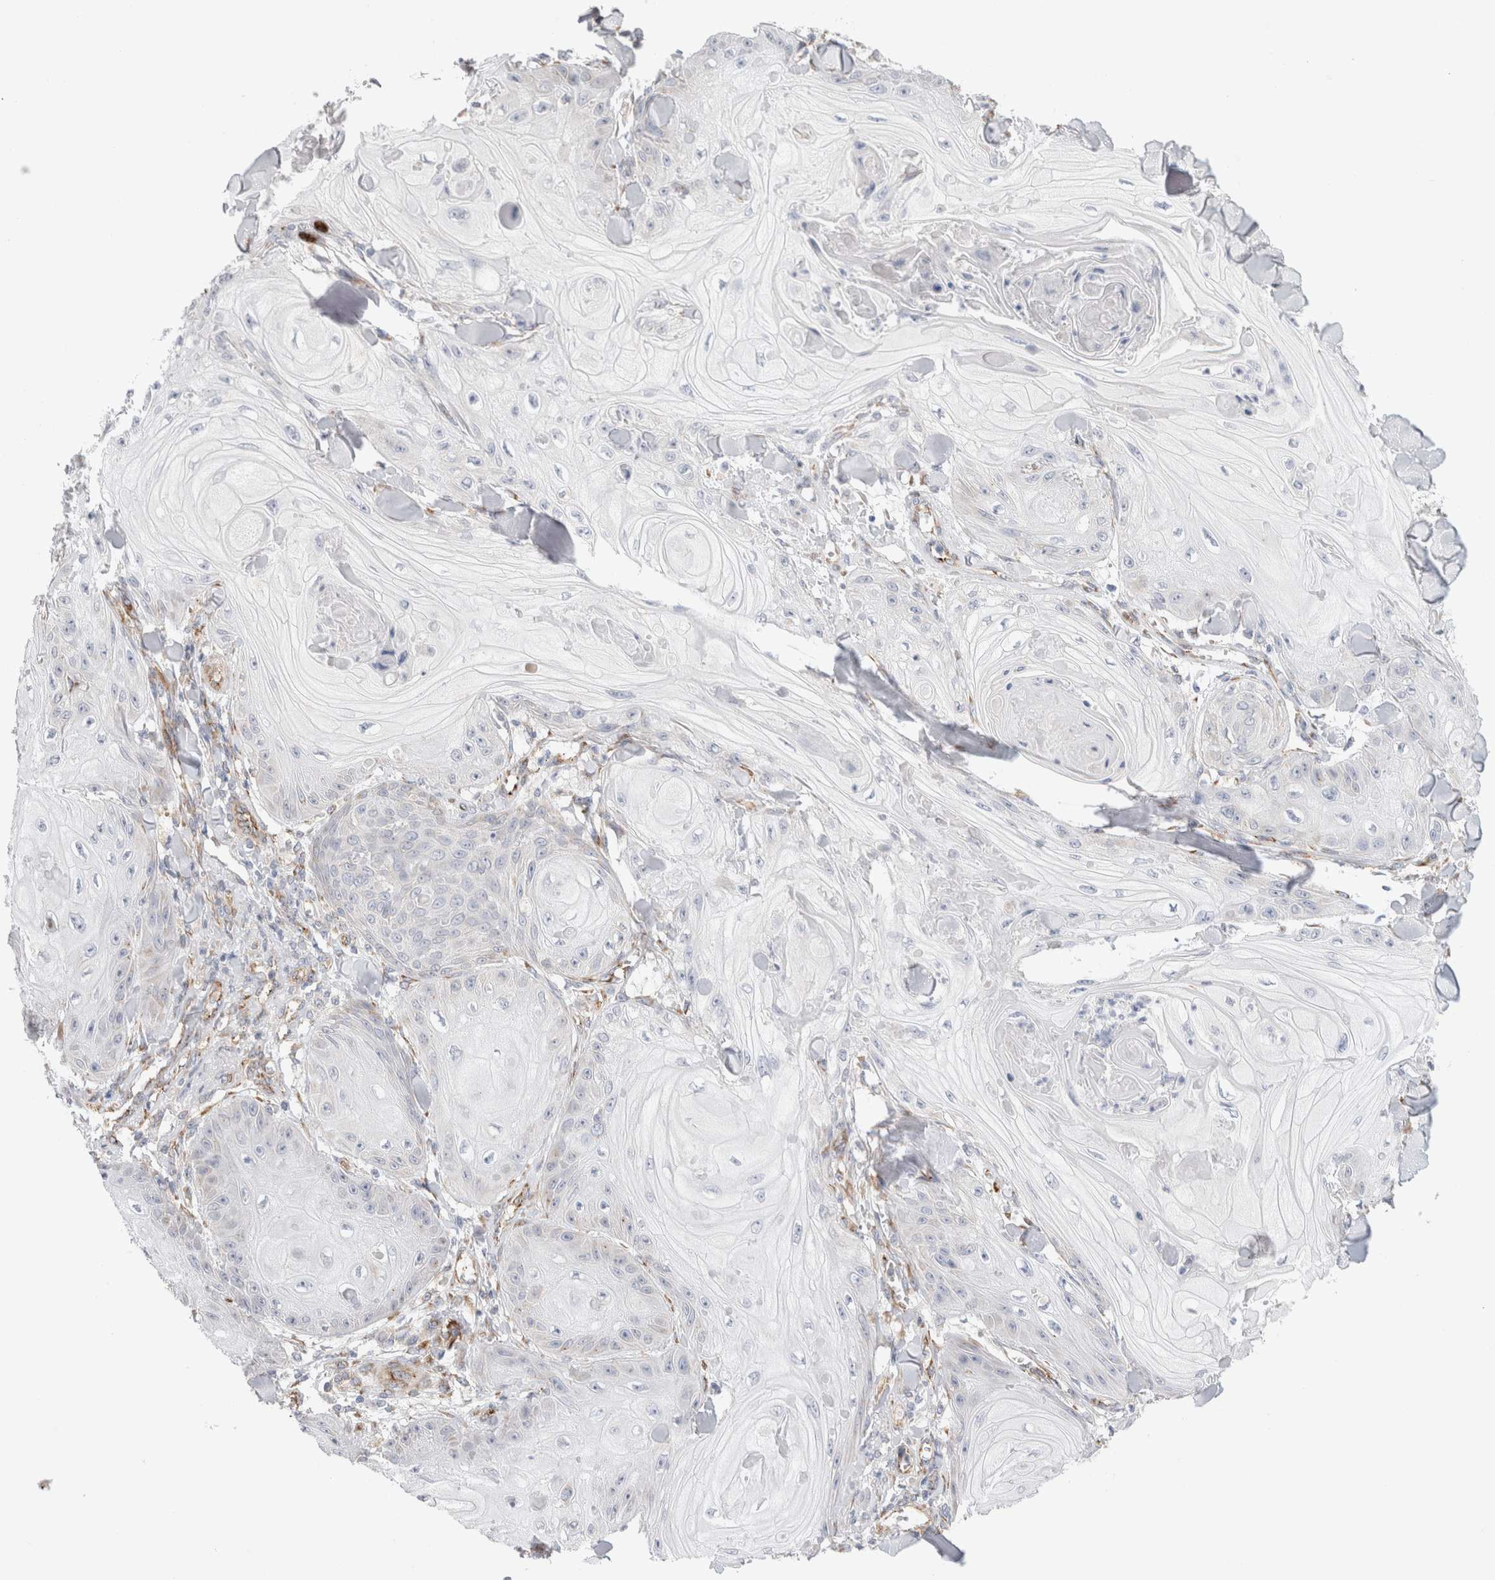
{"staining": {"intensity": "negative", "quantity": "none", "location": "none"}, "tissue": "skin cancer", "cell_type": "Tumor cells", "image_type": "cancer", "snomed": [{"axis": "morphology", "description": "Squamous cell carcinoma, NOS"}, {"axis": "topography", "description": "Skin"}], "caption": "A photomicrograph of skin cancer (squamous cell carcinoma) stained for a protein reveals no brown staining in tumor cells.", "gene": "CNPY4", "patient": {"sex": "male", "age": 74}}